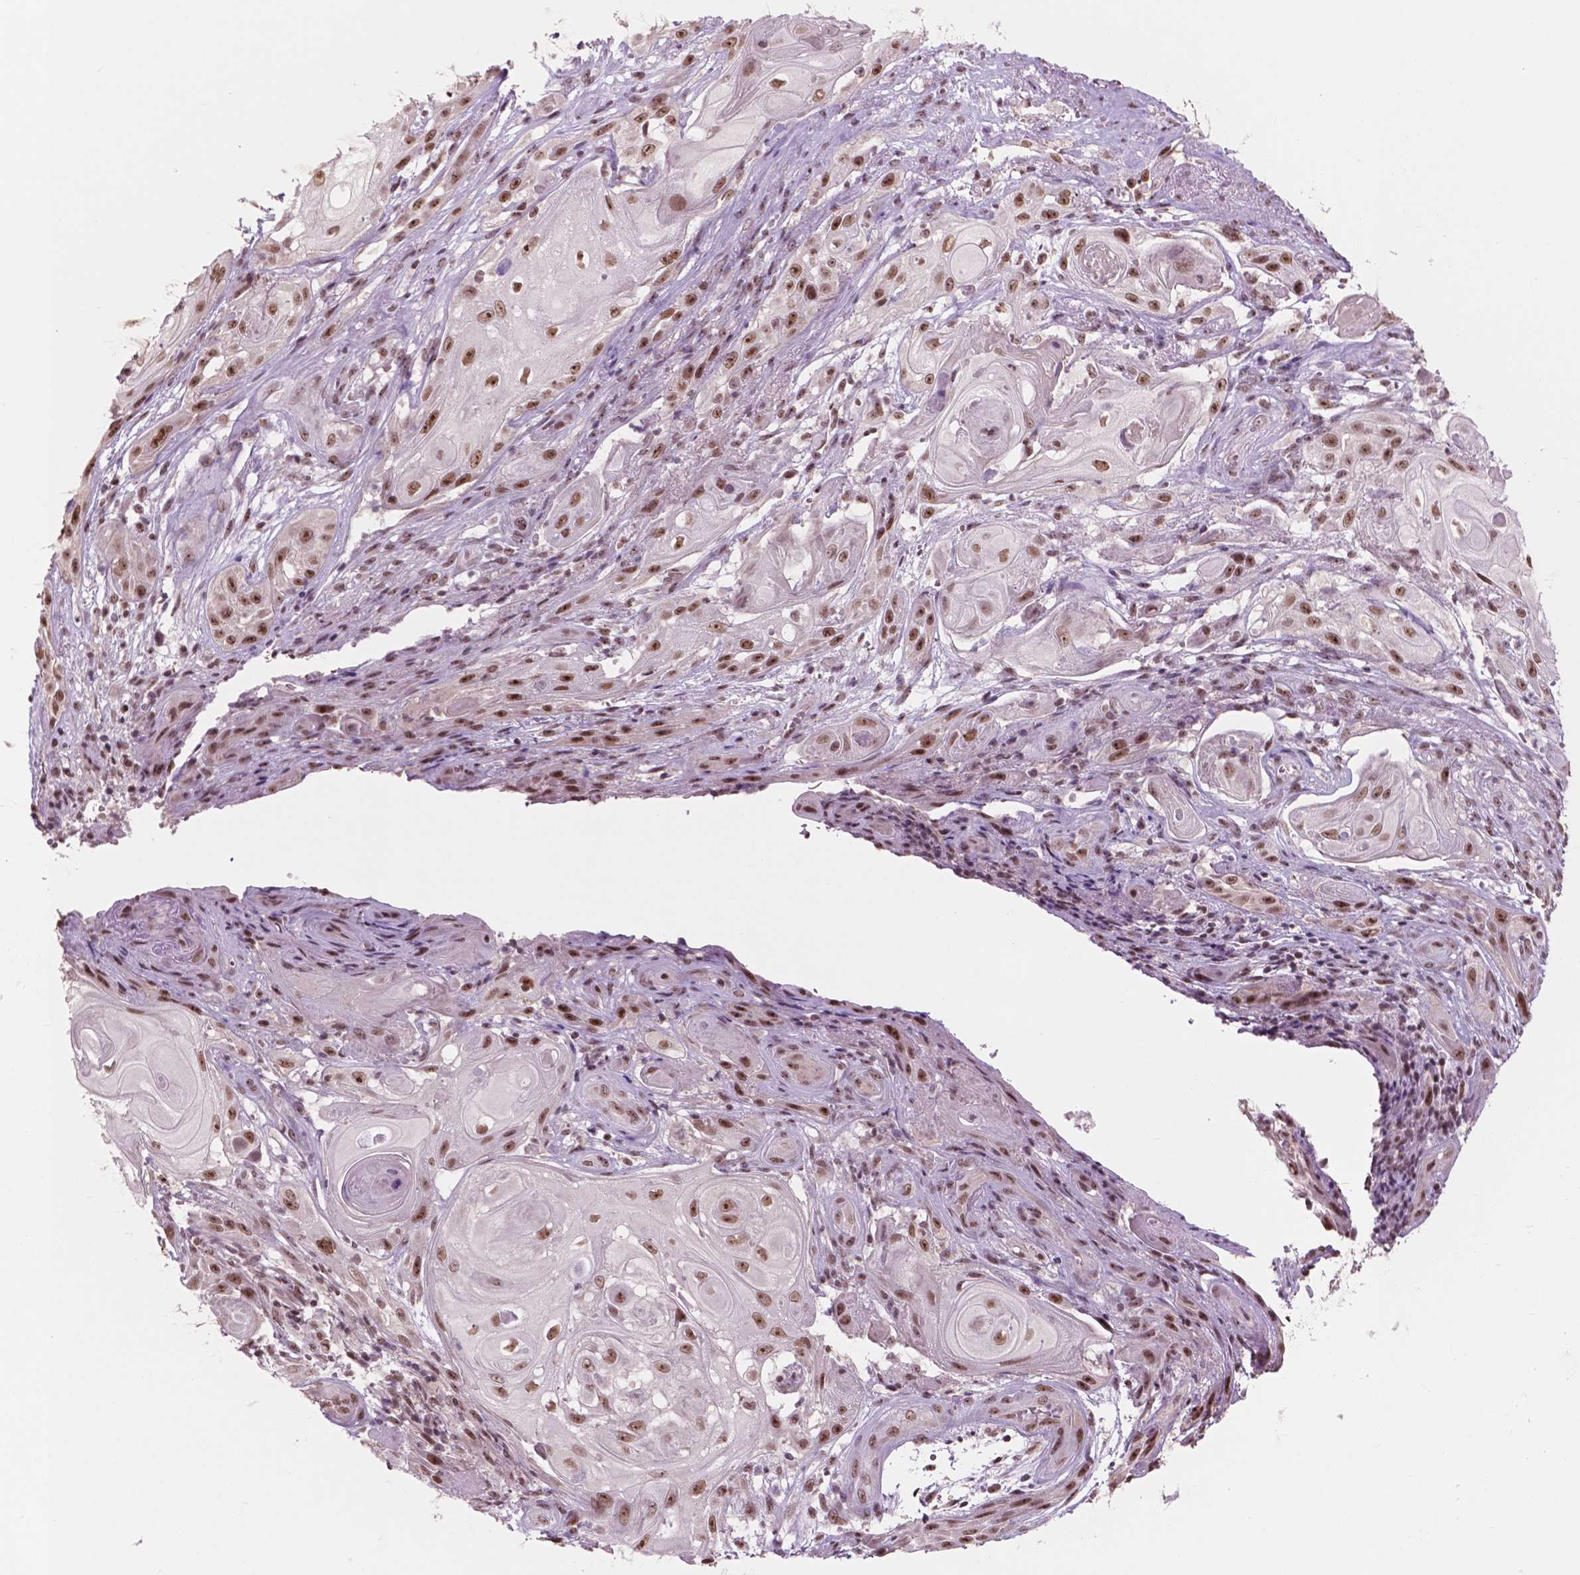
{"staining": {"intensity": "moderate", "quantity": ">75%", "location": "nuclear"}, "tissue": "skin cancer", "cell_type": "Tumor cells", "image_type": "cancer", "snomed": [{"axis": "morphology", "description": "Squamous cell carcinoma, NOS"}, {"axis": "topography", "description": "Skin"}], "caption": "Moderate nuclear protein expression is seen in approximately >75% of tumor cells in skin cancer.", "gene": "POLR2E", "patient": {"sex": "male", "age": 62}}